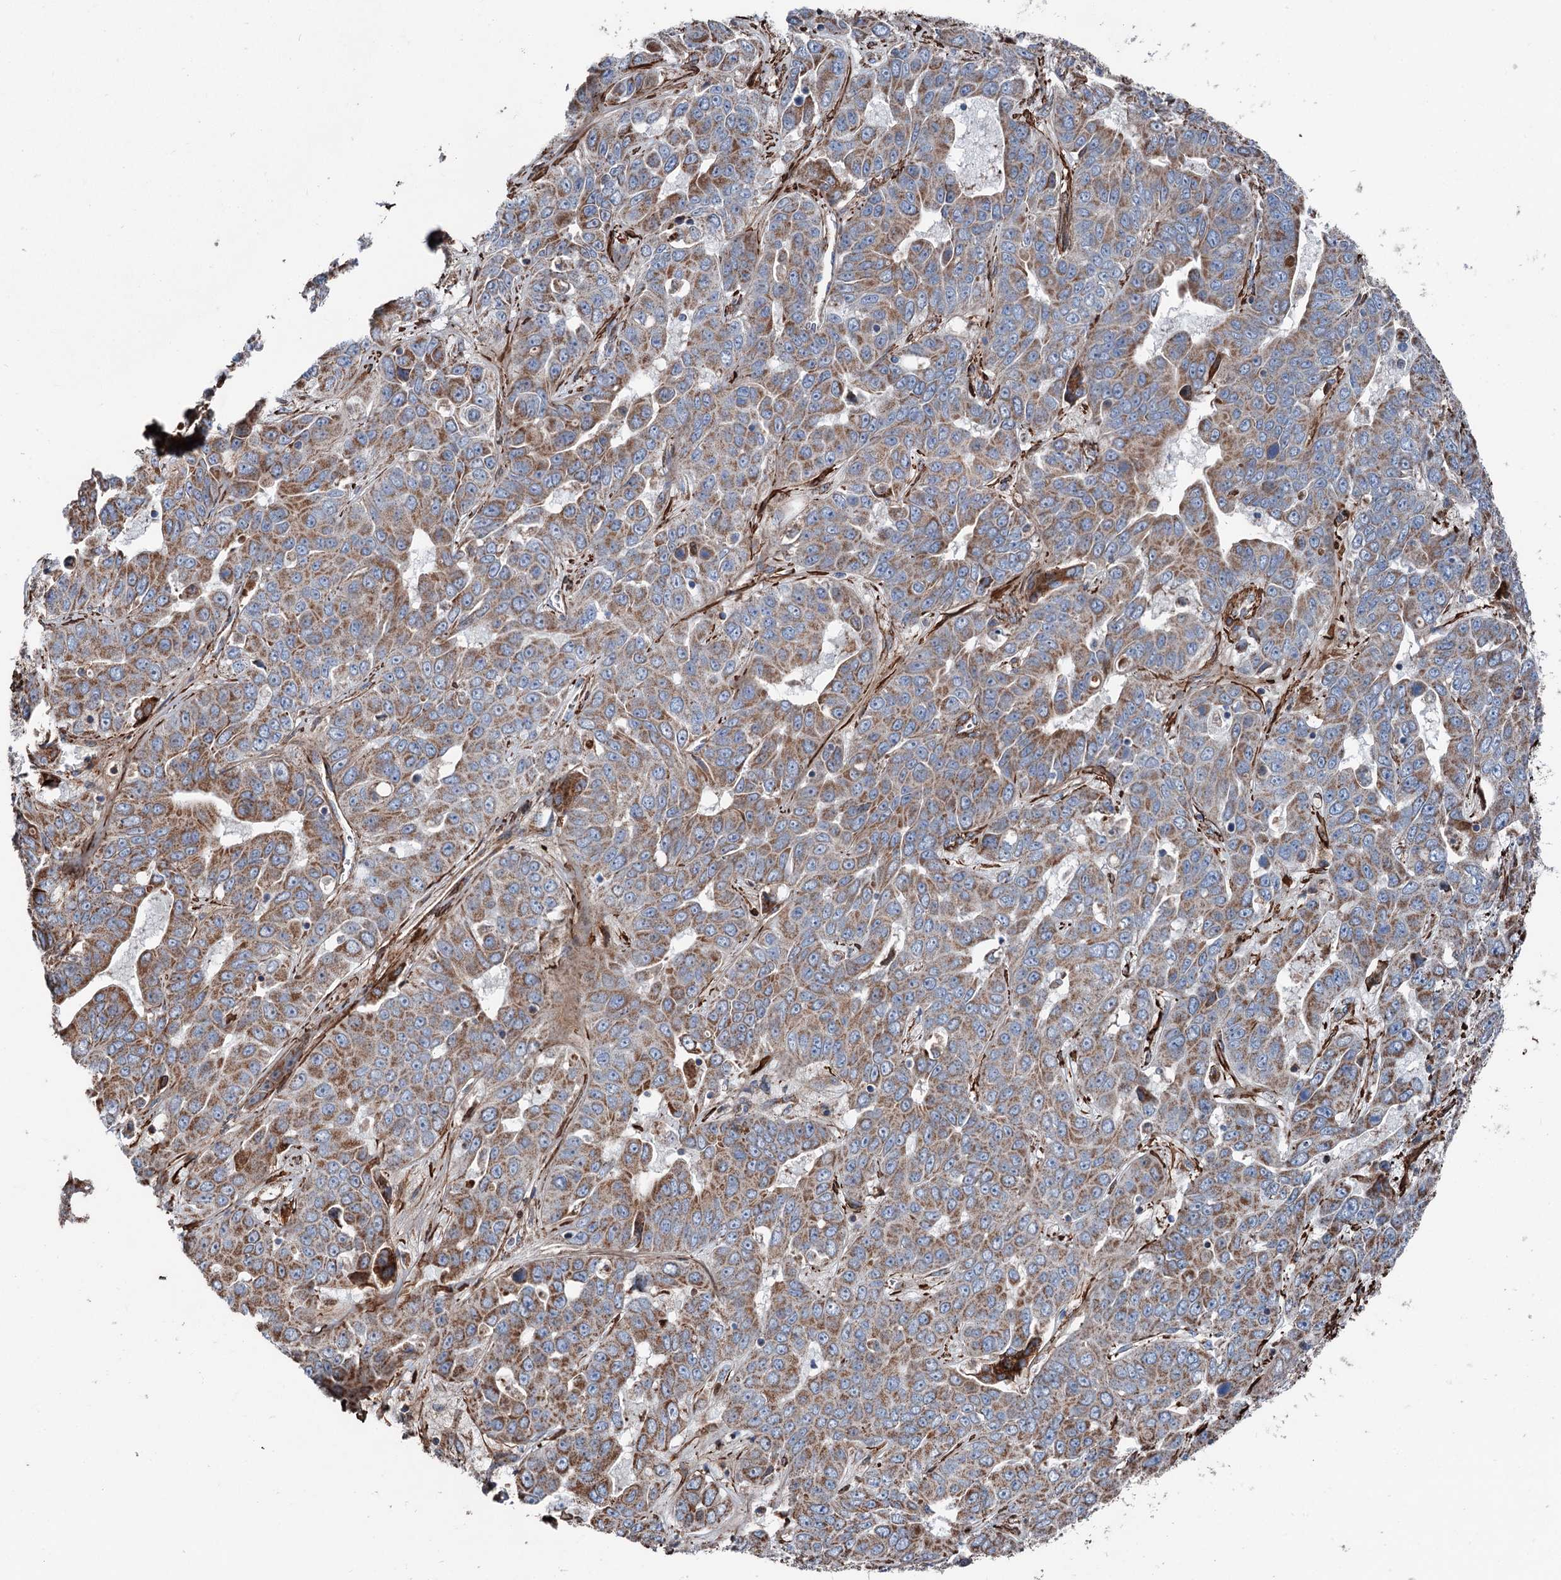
{"staining": {"intensity": "moderate", "quantity": ">75%", "location": "cytoplasmic/membranous"}, "tissue": "liver cancer", "cell_type": "Tumor cells", "image_type": "cancer", "snomed": [{"axis": "morphology", "description": "Cholangiocarcinoma"}, {"axis": "topography", "description": "Liver"}], "caption": "Human liver cancer stained with a brown dye displays moderate cytoplasmic/membranous positive positivity in about >75% of tumor cells.", "gene": "DDIAS", "patient": {"sex": "female", "age": 52}}